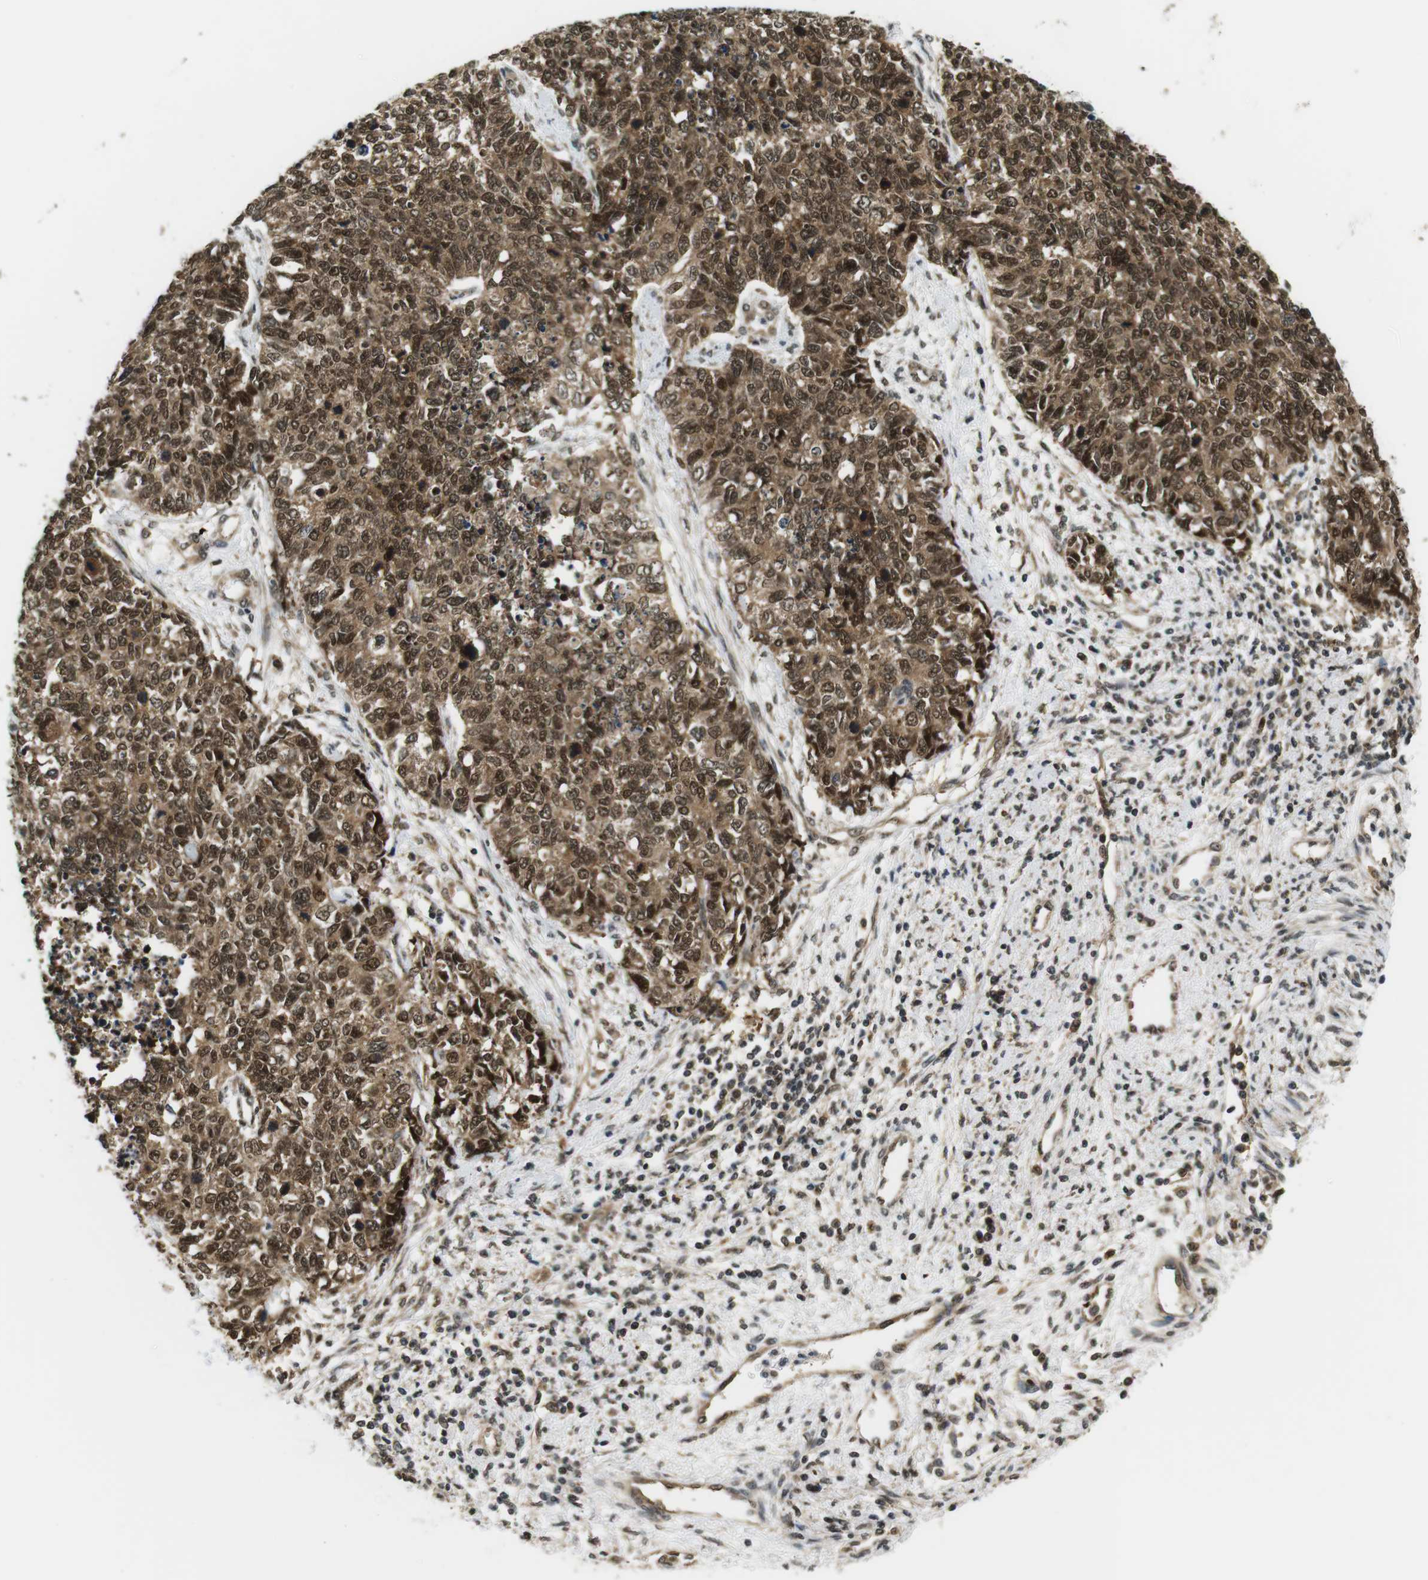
{"staining": {"intensity": "strong", "quantity": ">75%", "location": "cytoplasmic/membranous,nuclear"}, "tissue": "cervical cancer", "cell_type": "Tumor cells", "image_type": "cancer", "snomed": [{"axis": "morphology", "description": "Squamous cell carcinoma, NOS"}, {"axis": "topography", "description": "Cervix"}], "caption": "This is an image of immunohistochemistry (IHC) staining of cervical squamous cell carcinoma, which shows strong expression in the cytoplasmic/membranous and nuclear of tumor cells.", "gene": "CSNK2B", "patient": {"sex": "female", "age": 63}}